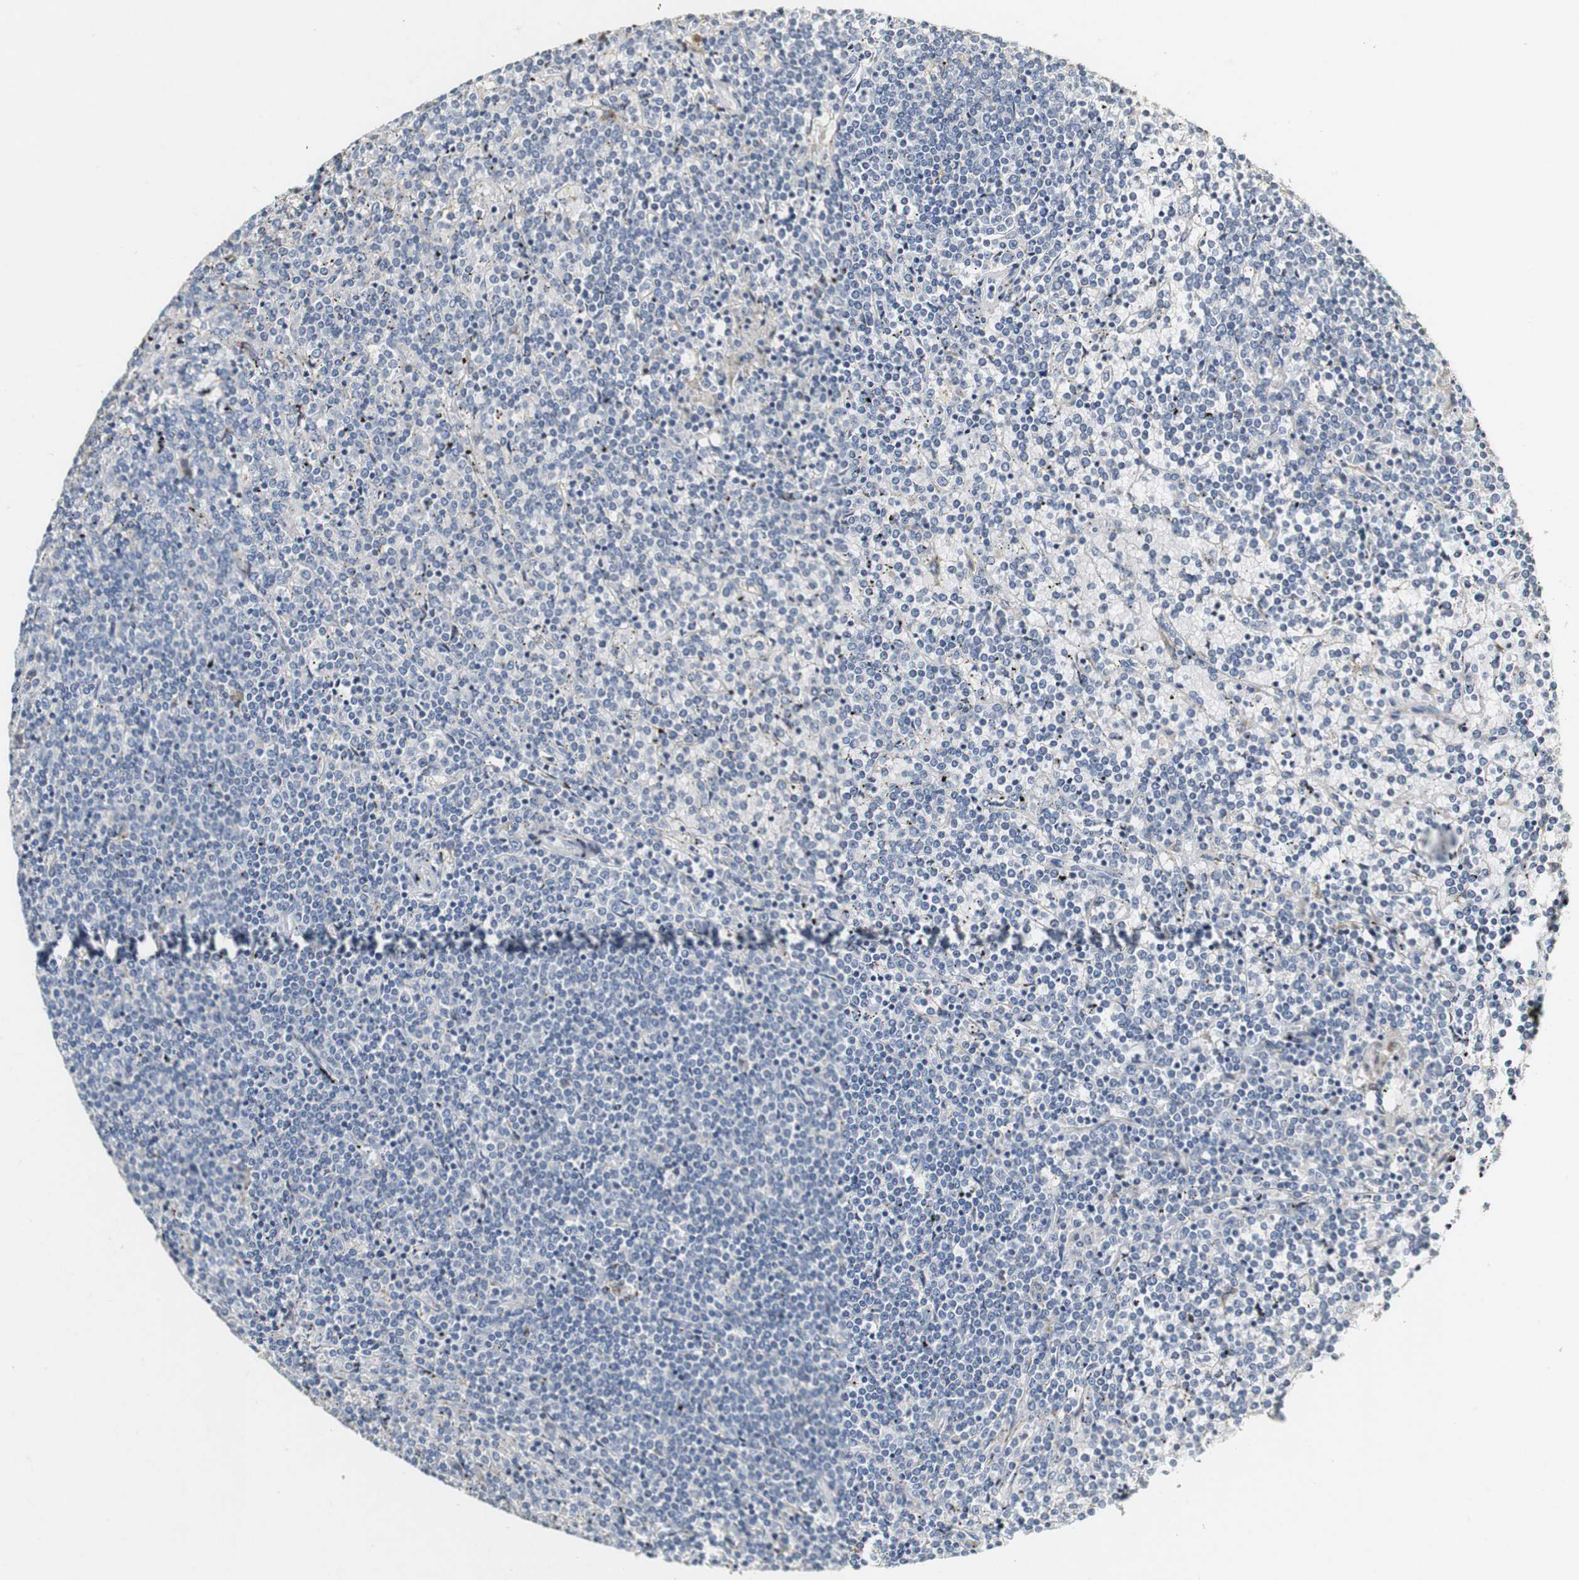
{"staining": {"intensity": "negative", "quantity": "none", "location": "none"}, "tissue": "lymphoma", "cell_type": "Tumor cells", "image_type": "cancer", "snomed": [{"axis": "morphology", "description": "Malignant lymphoma, non-Hodgkin's type, Low grade"}, {"axis": "topography", "description": "Spleen"}], "caption": "An immunohistochemistry photomicrograph of low-grade malignant lymphoma, non-Hodgkin's type is shown. There is no staining in tumor cells of low-grade malignant lymphoma, non-Hodgkin's type.", "gene": "FMO3", "patient": {"sex": "female", "age": 19}}